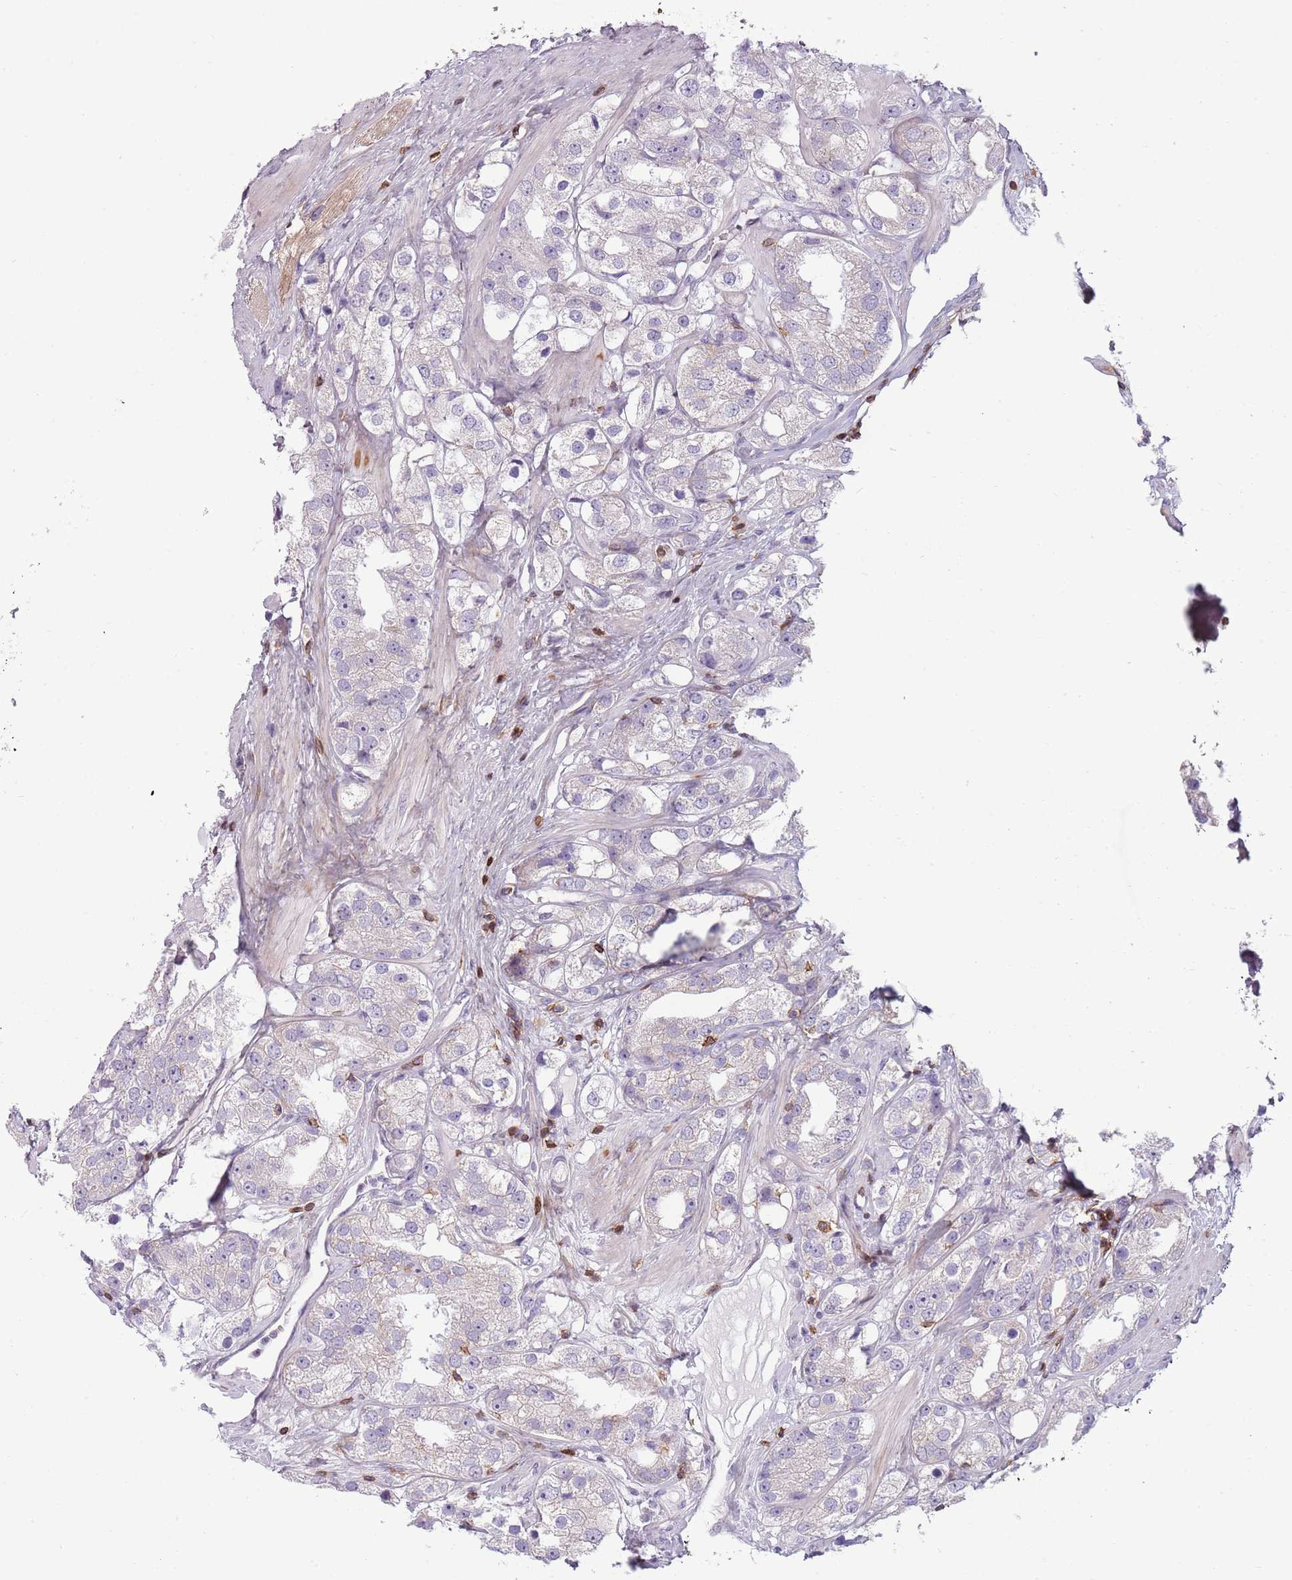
{"staining": {"intensity": "negative", "quantity": "none", "location": "none"}, "tissue": "prostate cancer", "cell_type": "Tumor cells", "image_type": "cancer", "snomed": [{"axis": "morphology", "description": "Adenocarcinoma, NOS"}, {"axis": "topography", "description": "Prostate"}], "caption": "A histopathology image of human prostate adenocarcinoma is negative for staining in tumor cells.", "gene": "ZNF583", "patient": {"sex": "male", "age": 79}}